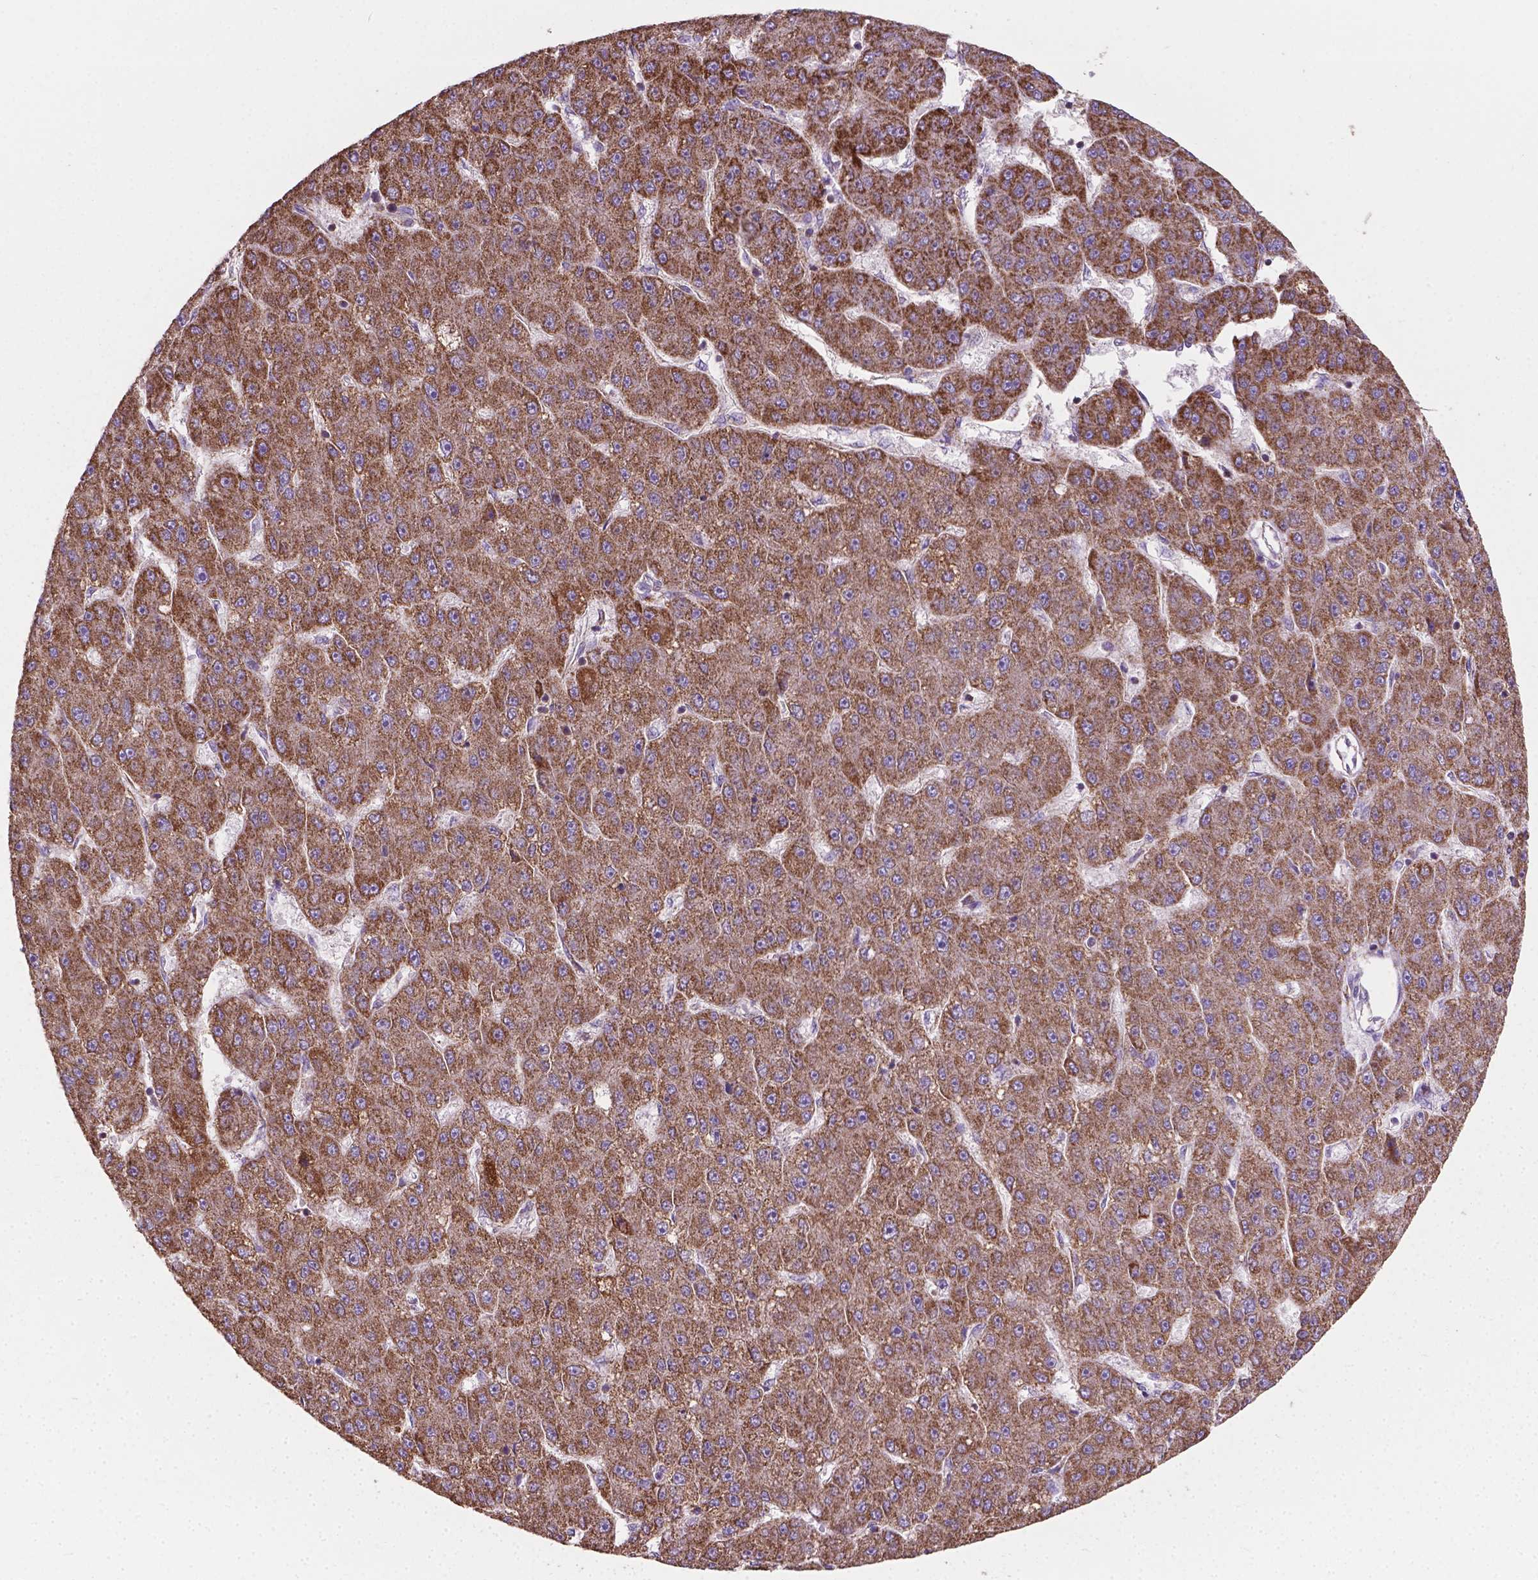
{"staining": {"intensity": "moderate", "quantity": ">75%", "location": "cytoplasmic/membranous"}, "tissue": "liver cancer", "cell_type": "Tumor cells", "image_type": "cancer", "snomed": [{"axis": "morphology", "description": "Carcinoma, Hepatocellular, NOS"}, {"axis": "topography", "description": "Liver"}], "caption": "Protein staining displays moderate cytoplasmic/membranous staining in approximately >75% of tumor cells in hepatocellular carcinoma (liver).", "gene": "TCAF1", "patient": {"sex": "male", "age": 67}}